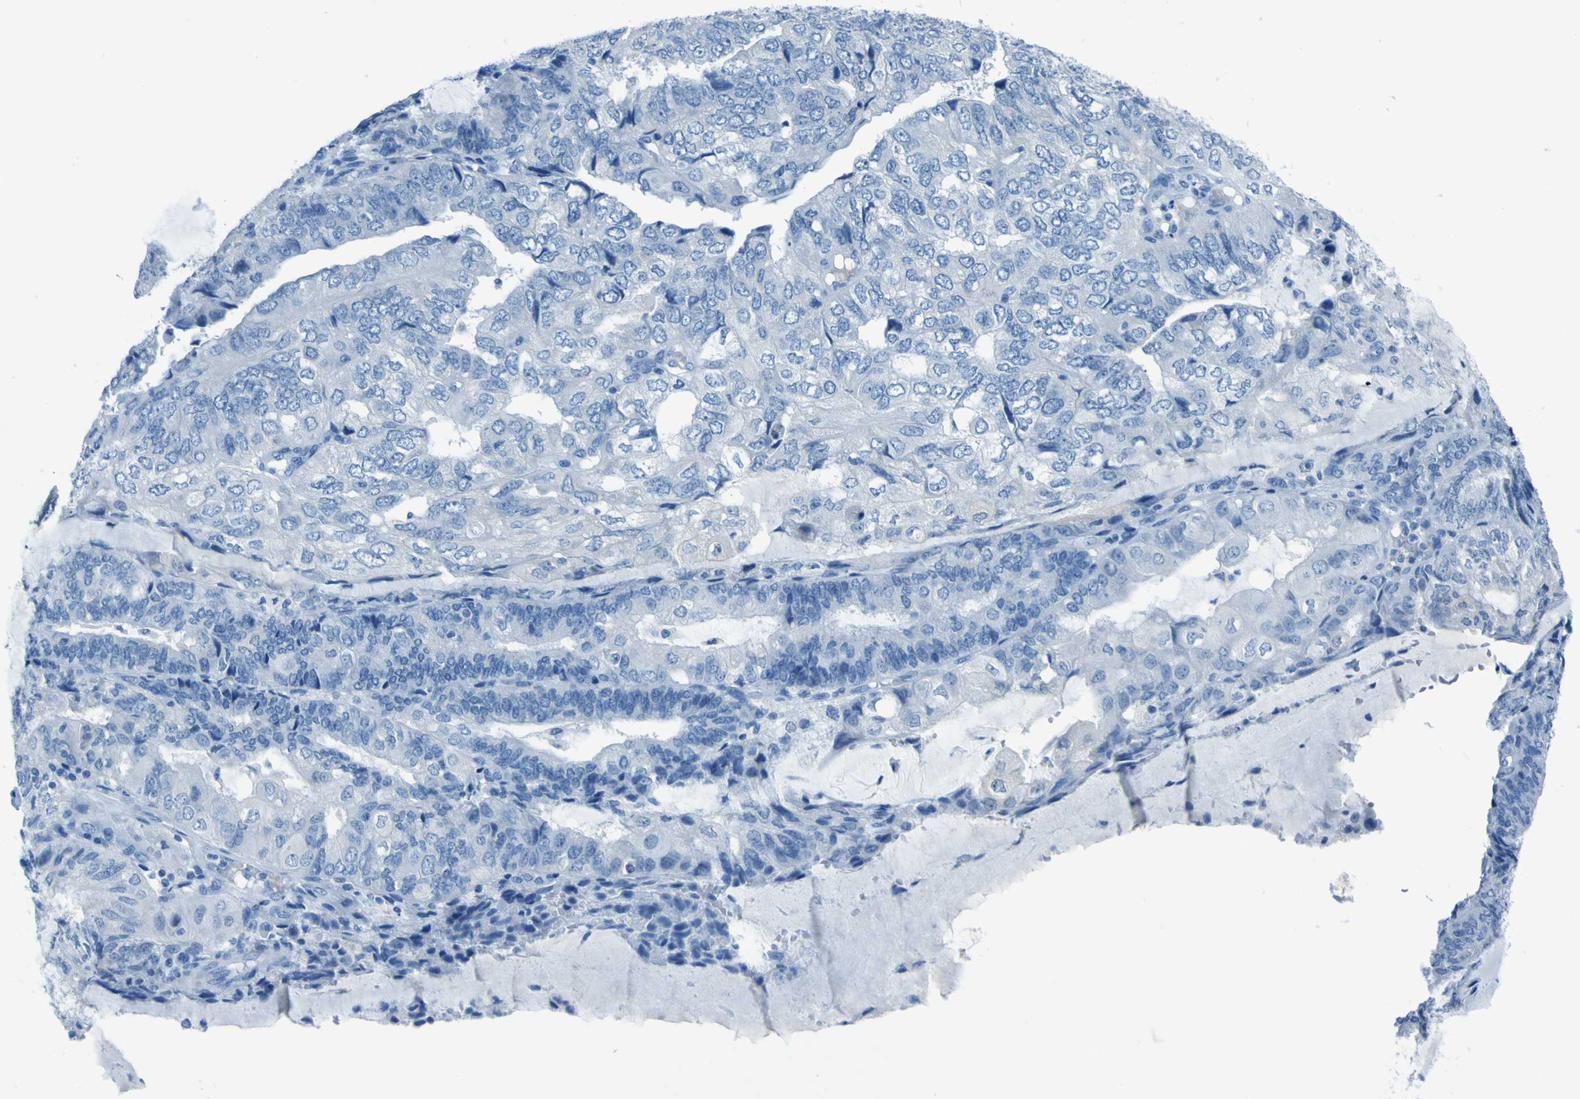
{"staining": {"intensity": "negative", "quantity": "none", "location": "none"}, "tissue": "endometrial cancer", "cell_type": "Tumor cells", "image_type": "cancer", "snomed": [{"axis": "morphology", "description": "Adenocarcinoma, NOS"}, {"axis": "topography", "description": "Endometrium"}], "caption": "This is an immunohistochemistry image of adenocarcinoma (endometrial). There is no positivity in tumor cells.", "gene": "PHKG1", "patient": {"sex": "female", "age": 81}}